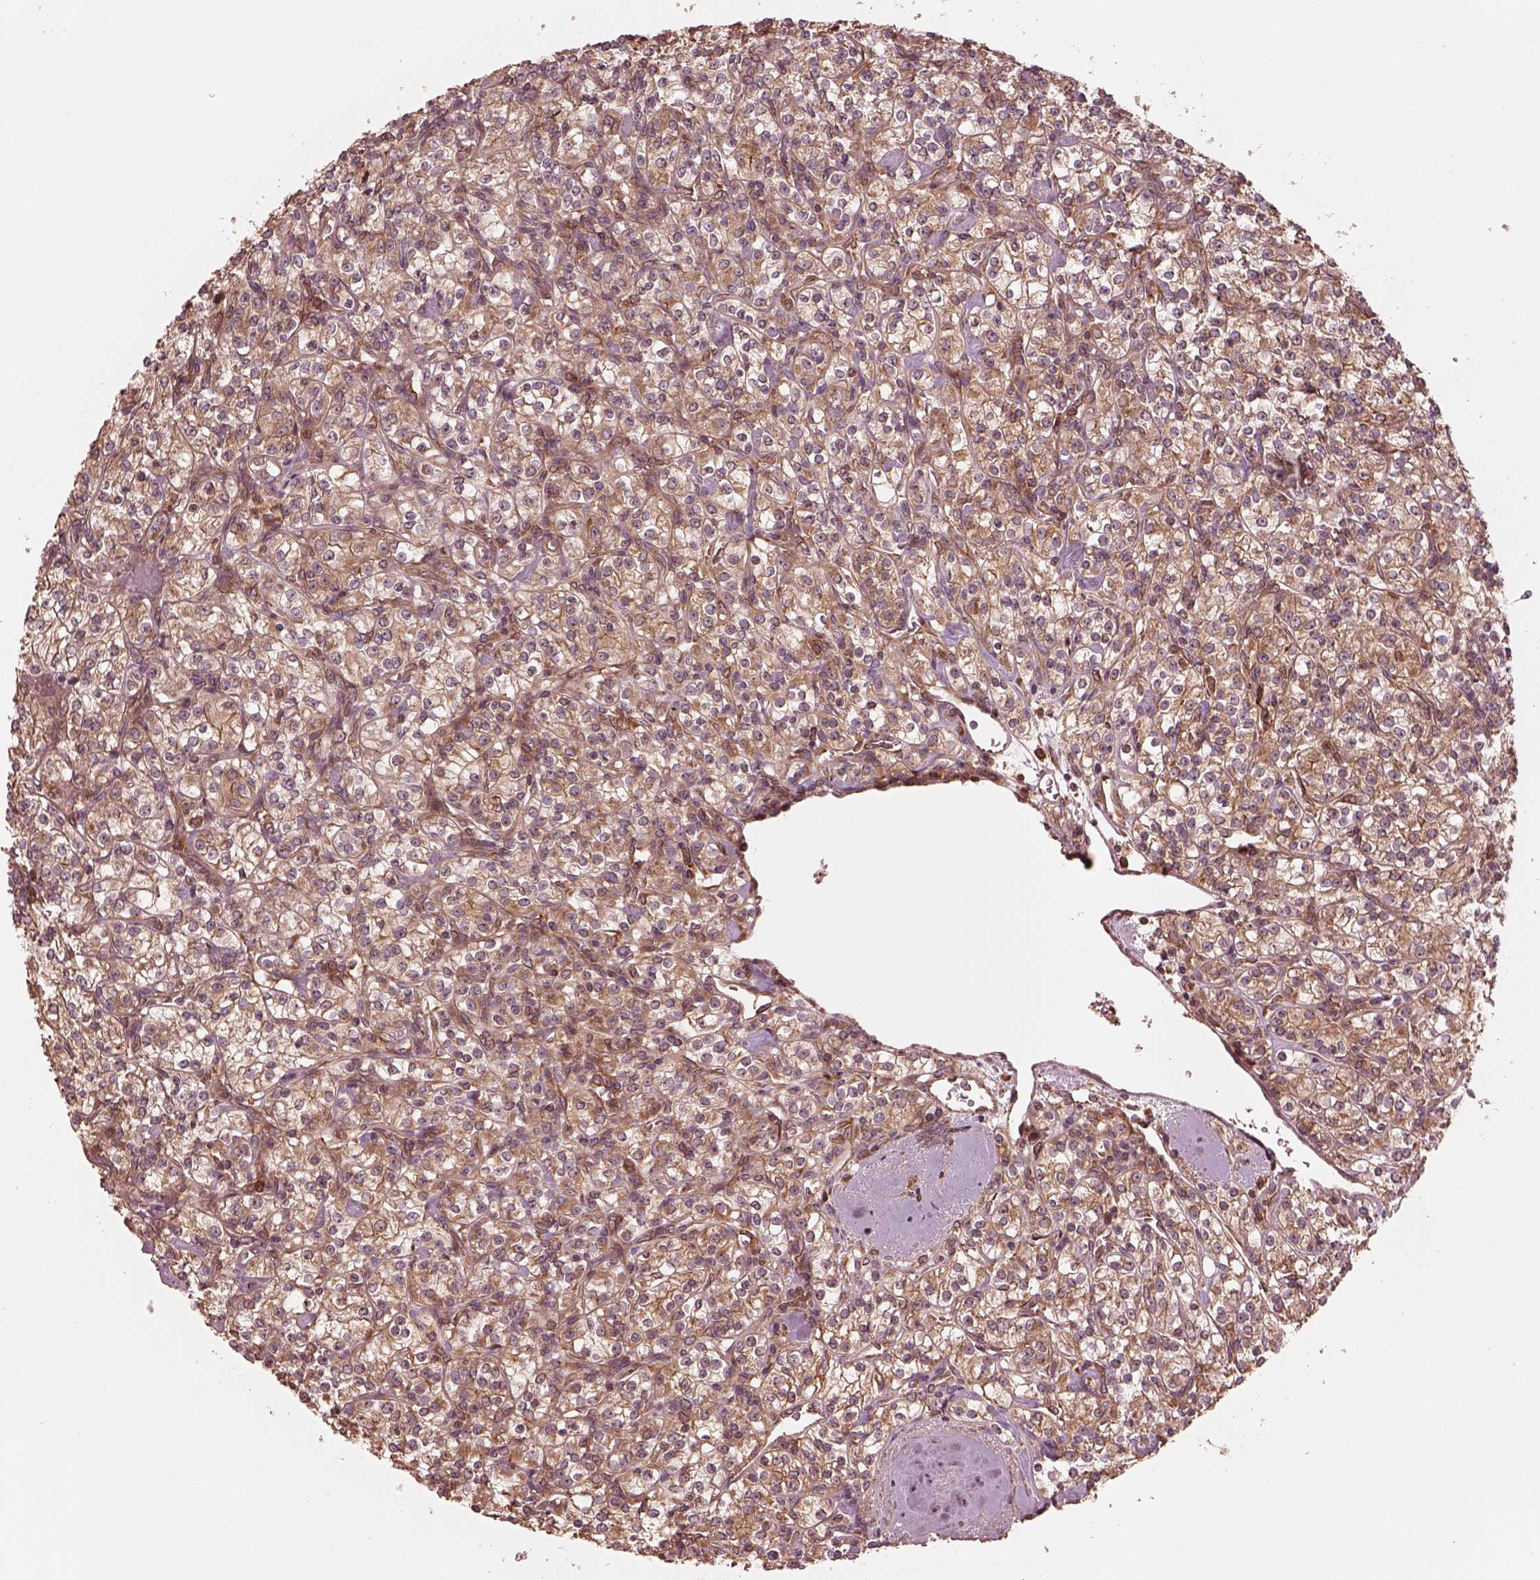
{"staining": {"intensity": "moderate", "quantity": "25%-75%", "location": "cytoplasmic/membranous"}, "tissue": "renal cancer", "cell_type": "Tumor cells", "image_type": "cancer", "snomed": [{"axis": "morphology", "description": "Adenocarcinoma, NOS"}, {"axis": "topography", "description": "Kidney"}], "caption": "Tumor cells reveal medium levels of moderate cytoplasmic/membranous staining in about 25%-75% of cells in human renal cancer (adenocarcinoma).", "gene": "PIK3R2", "patient": {"sex": "male", "age": 77}}